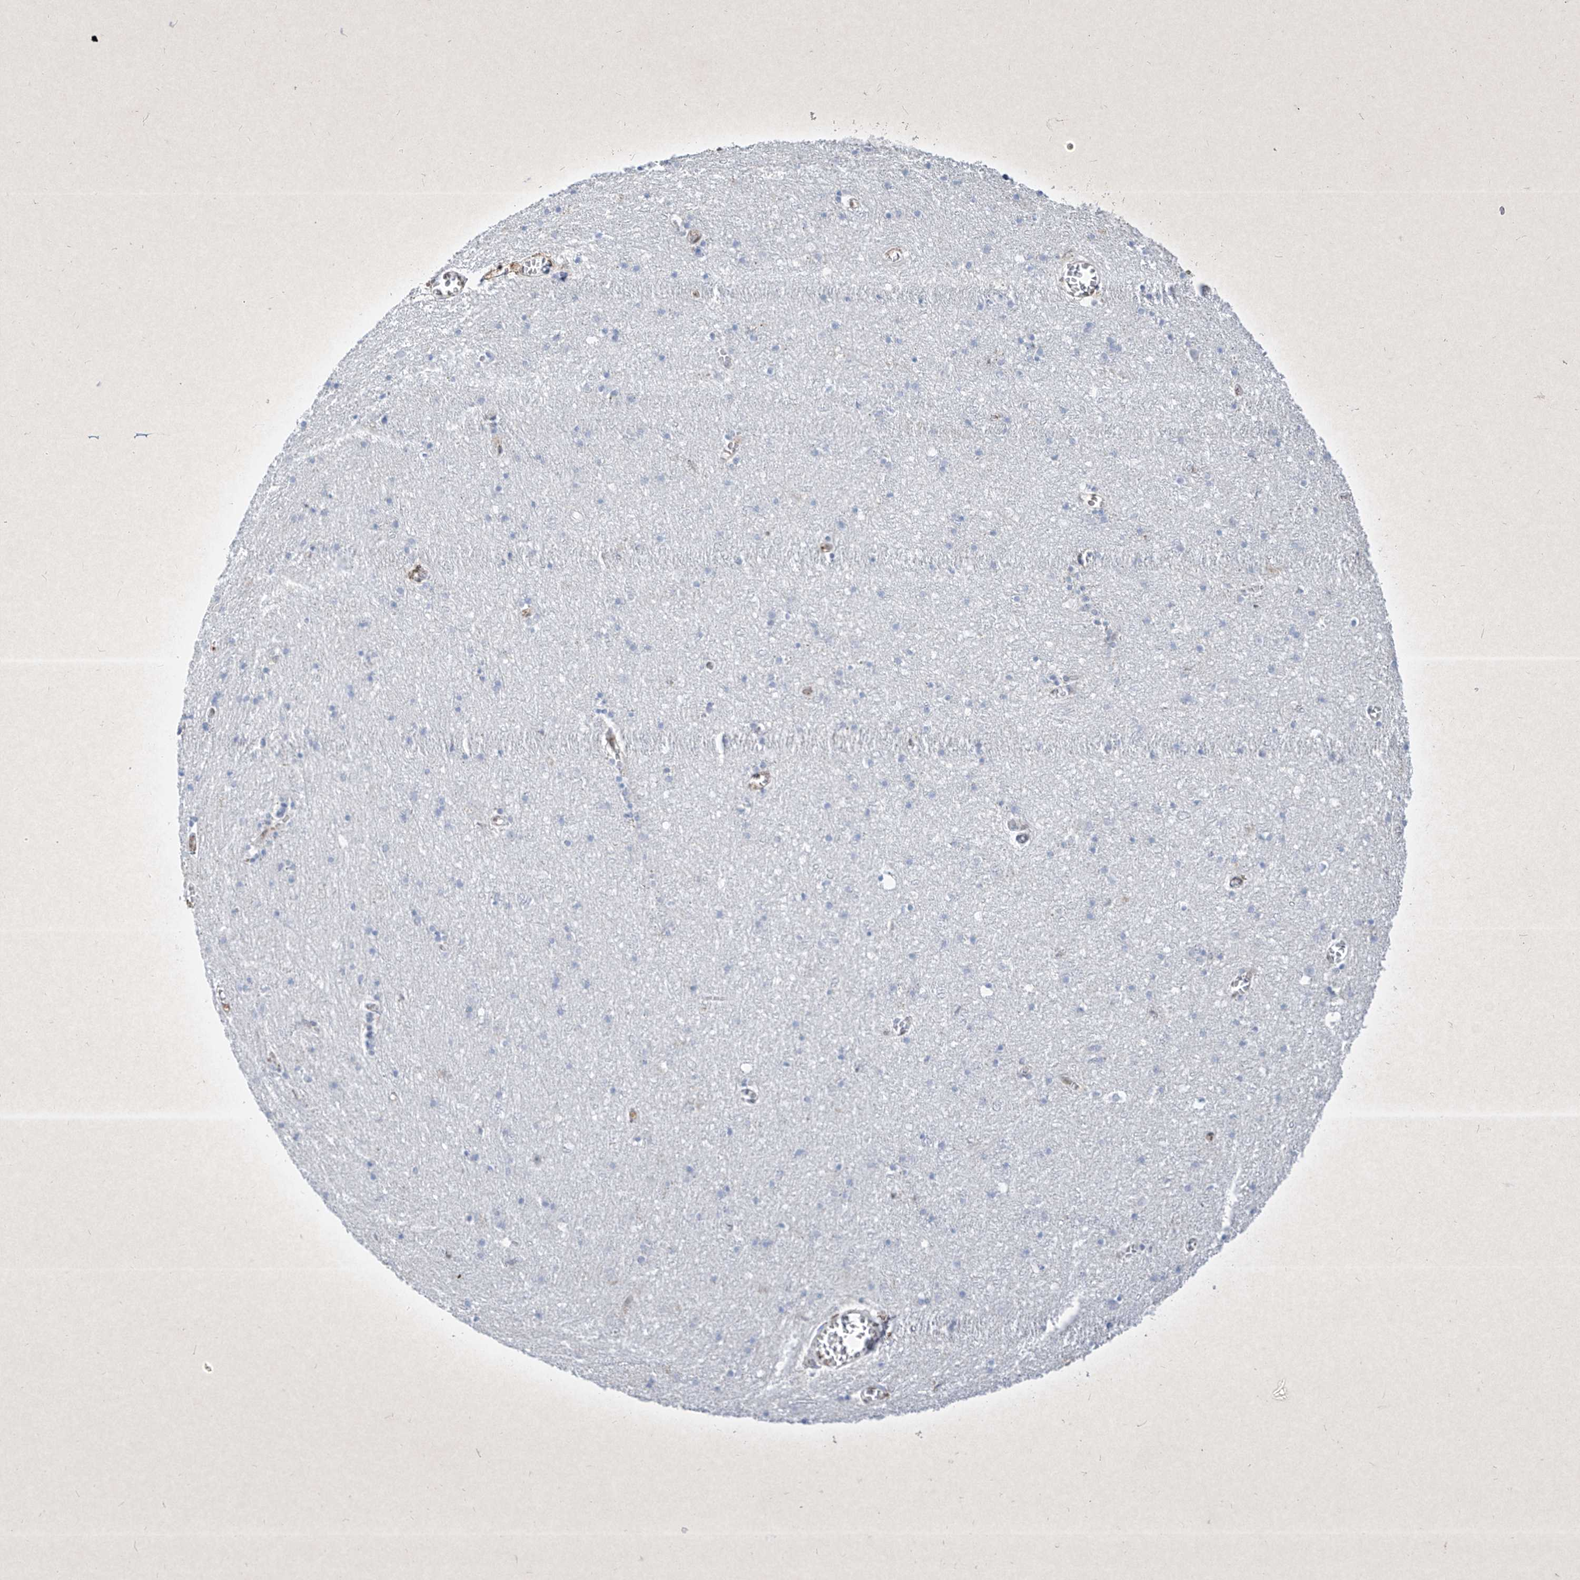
{"staining": {"intensity": "moderate", "quantity": "25%-75%", "location": "cytoplasmic/membranous,nuclear"}, "tissue": "cerebral cortex", "cell_type": "Endothelial cells", "image_type": "normal", "snomed": [{"axis": "morphology", "description": "Normal tissue, NOS"}, {"axis": "topography", "description": "Cerebral cortex"}], "caption": "Brown immunohistochemical staining in benign human cerebral cortex shows moderate cytoplasmic/membranous,nuclear staining in about 25%-75% of endothelial cells.", "gene": "PSMB10", "patient": {"sex": "female", "age": 64}}